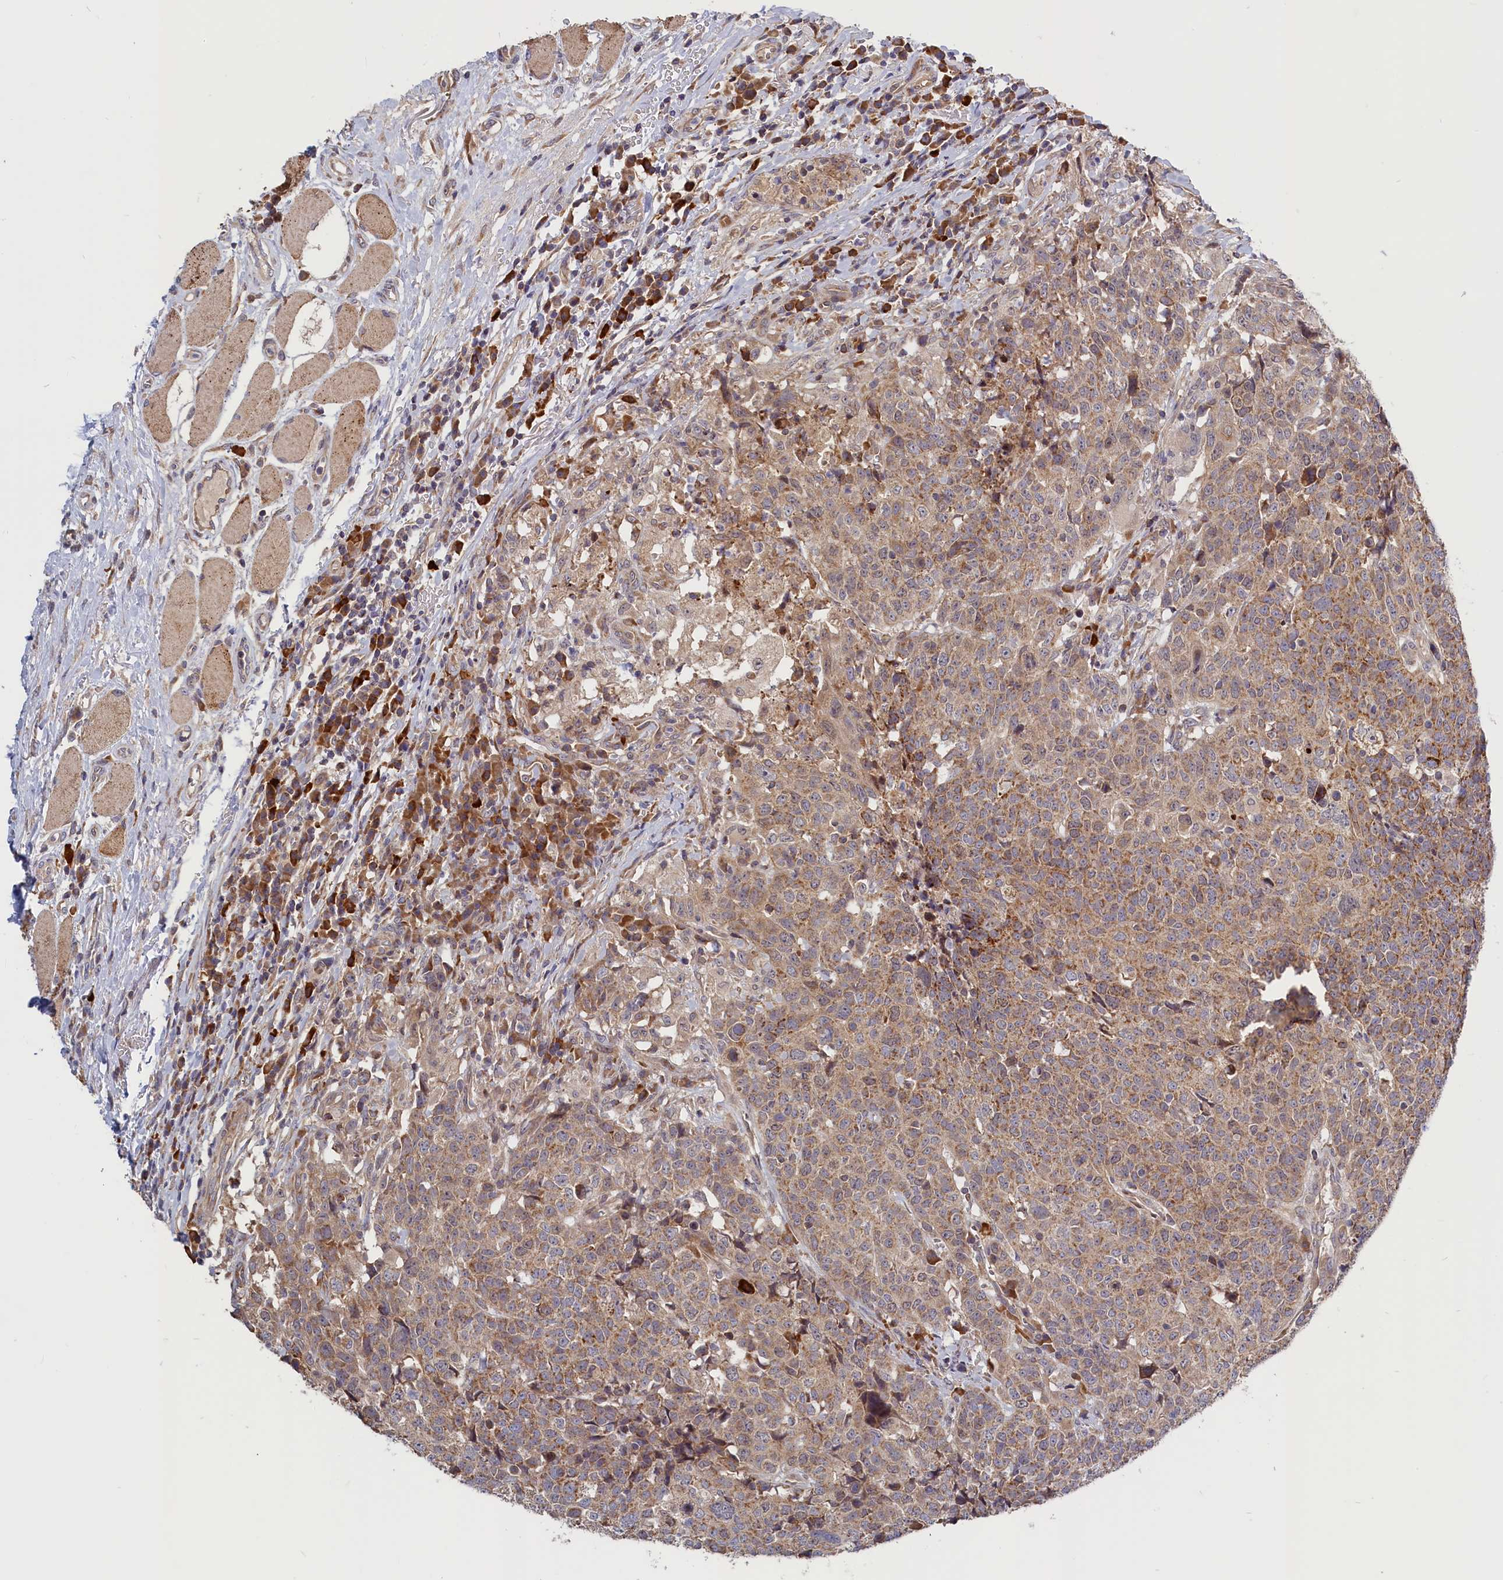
{"staining": {"intensity": "moderate", "quantity": "25%-75%", "location": "cytoplasmic/membranous"}, "tissue": "head and neck cancer", "cell_type": "Tumor cells", "image_type": "cancer", "snomed": [{"axis": "morphology", "description": "Squamous cell carcinoma, NOS"}, {"axis": "topography", "description": "Head-Neck"}], "caption": "Squamous cell carcinoma (head and neck) stained for a protein shows moderate cytoplasmic/membranous positivity in tumor cells.", "gene": "CEP44", "patient": {"sex": "male", "age": 66}}